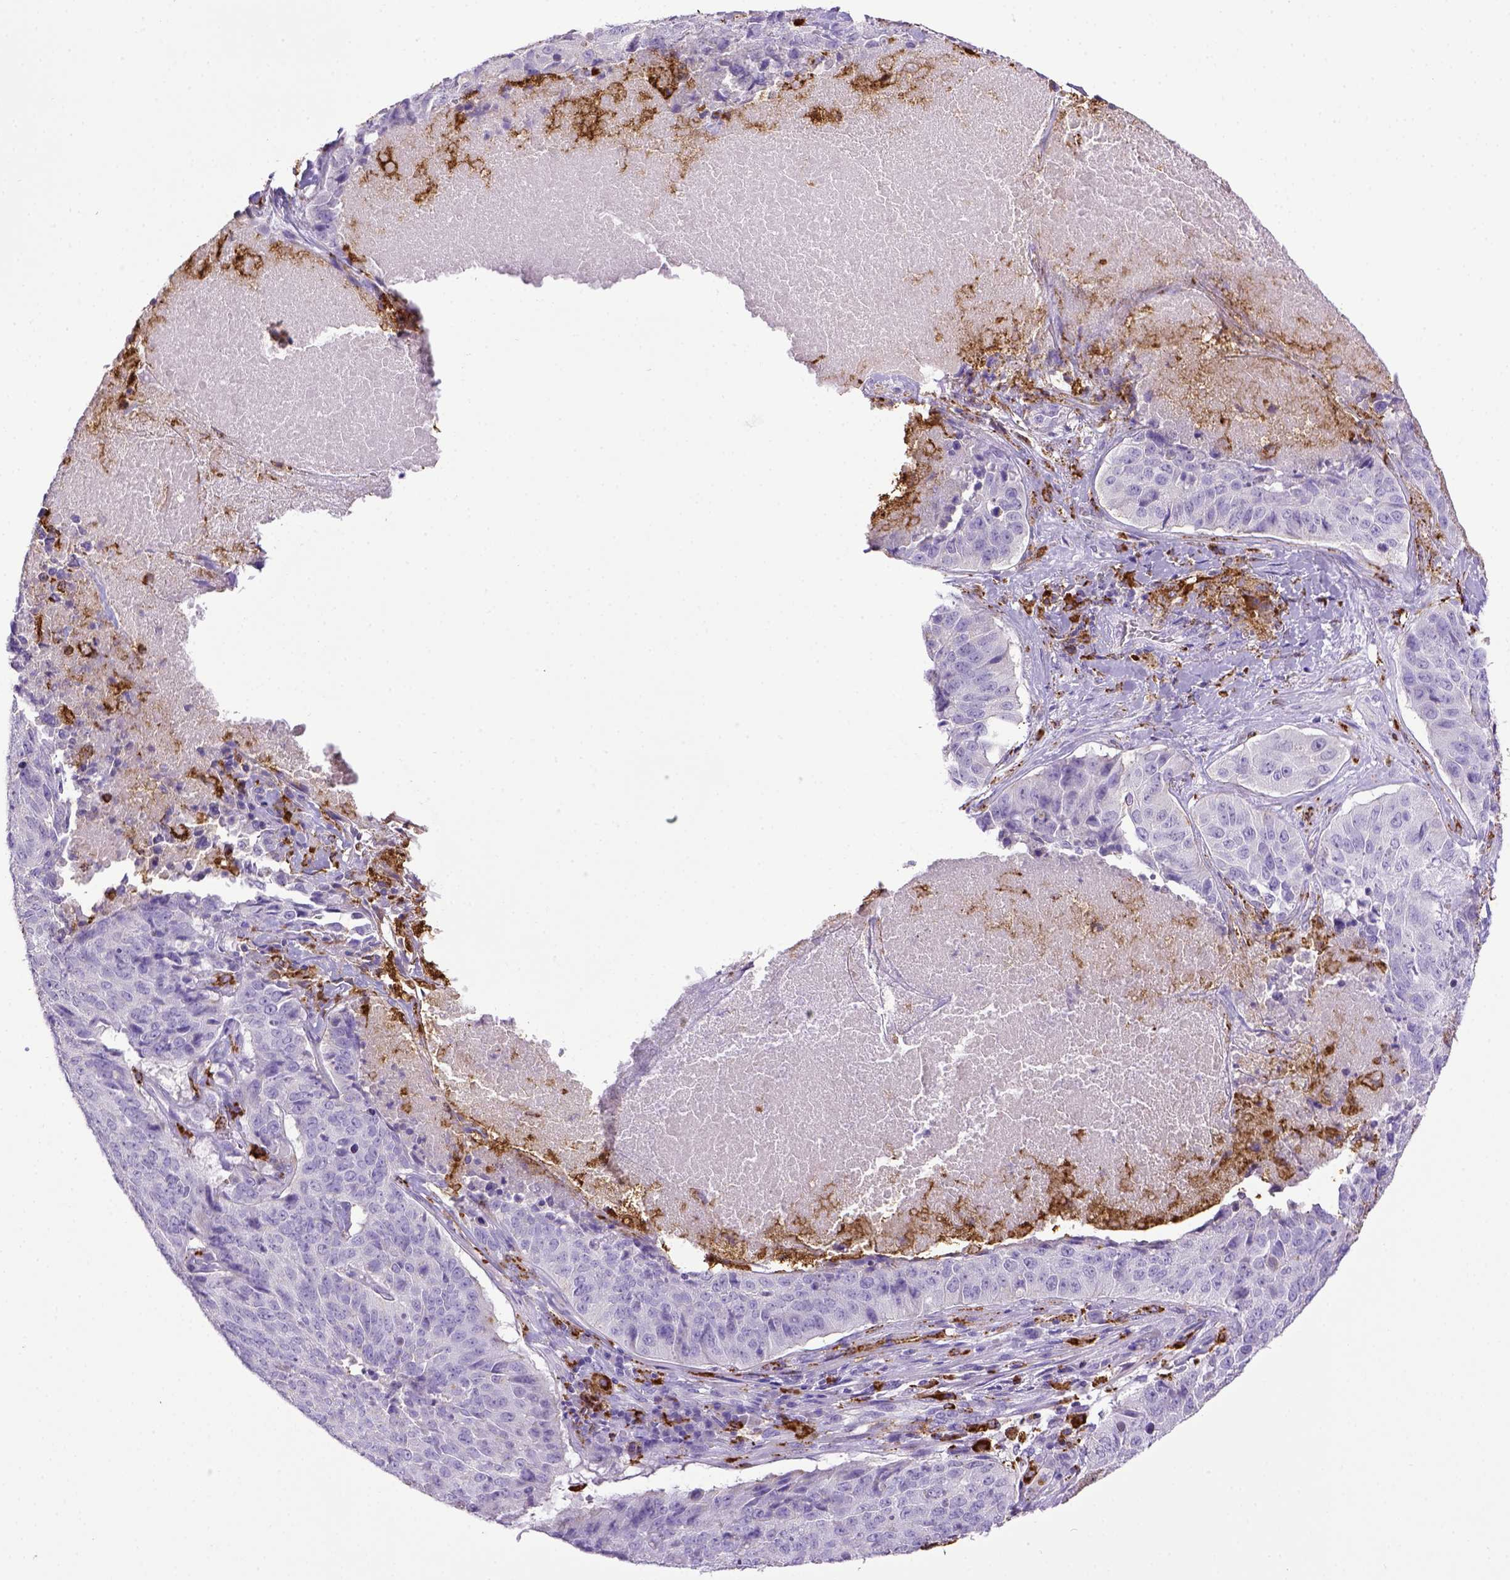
{"staining": {"intensity": "negative", "quantity": "none", "location": "none"}, "tissue": "lung cancer", "cell_type": "Tumor cells", "image_type": "cancer", "snomed": [{"axis": "morphology", "description": "Normal tissue, NOS"}, {"axis": "morphology", "description": "Squamous cell carcinoma, NOS"}, {"axis": "topography", "description": "Bronchus"}, {"axis": "topography", "description": "Lung"}], "caption": "The image demonstrates no significant expression in tumor cells of lung squamous cell carcinoma.", "gene": "CD68", "patient": {"sex": "male", "age": 64}}